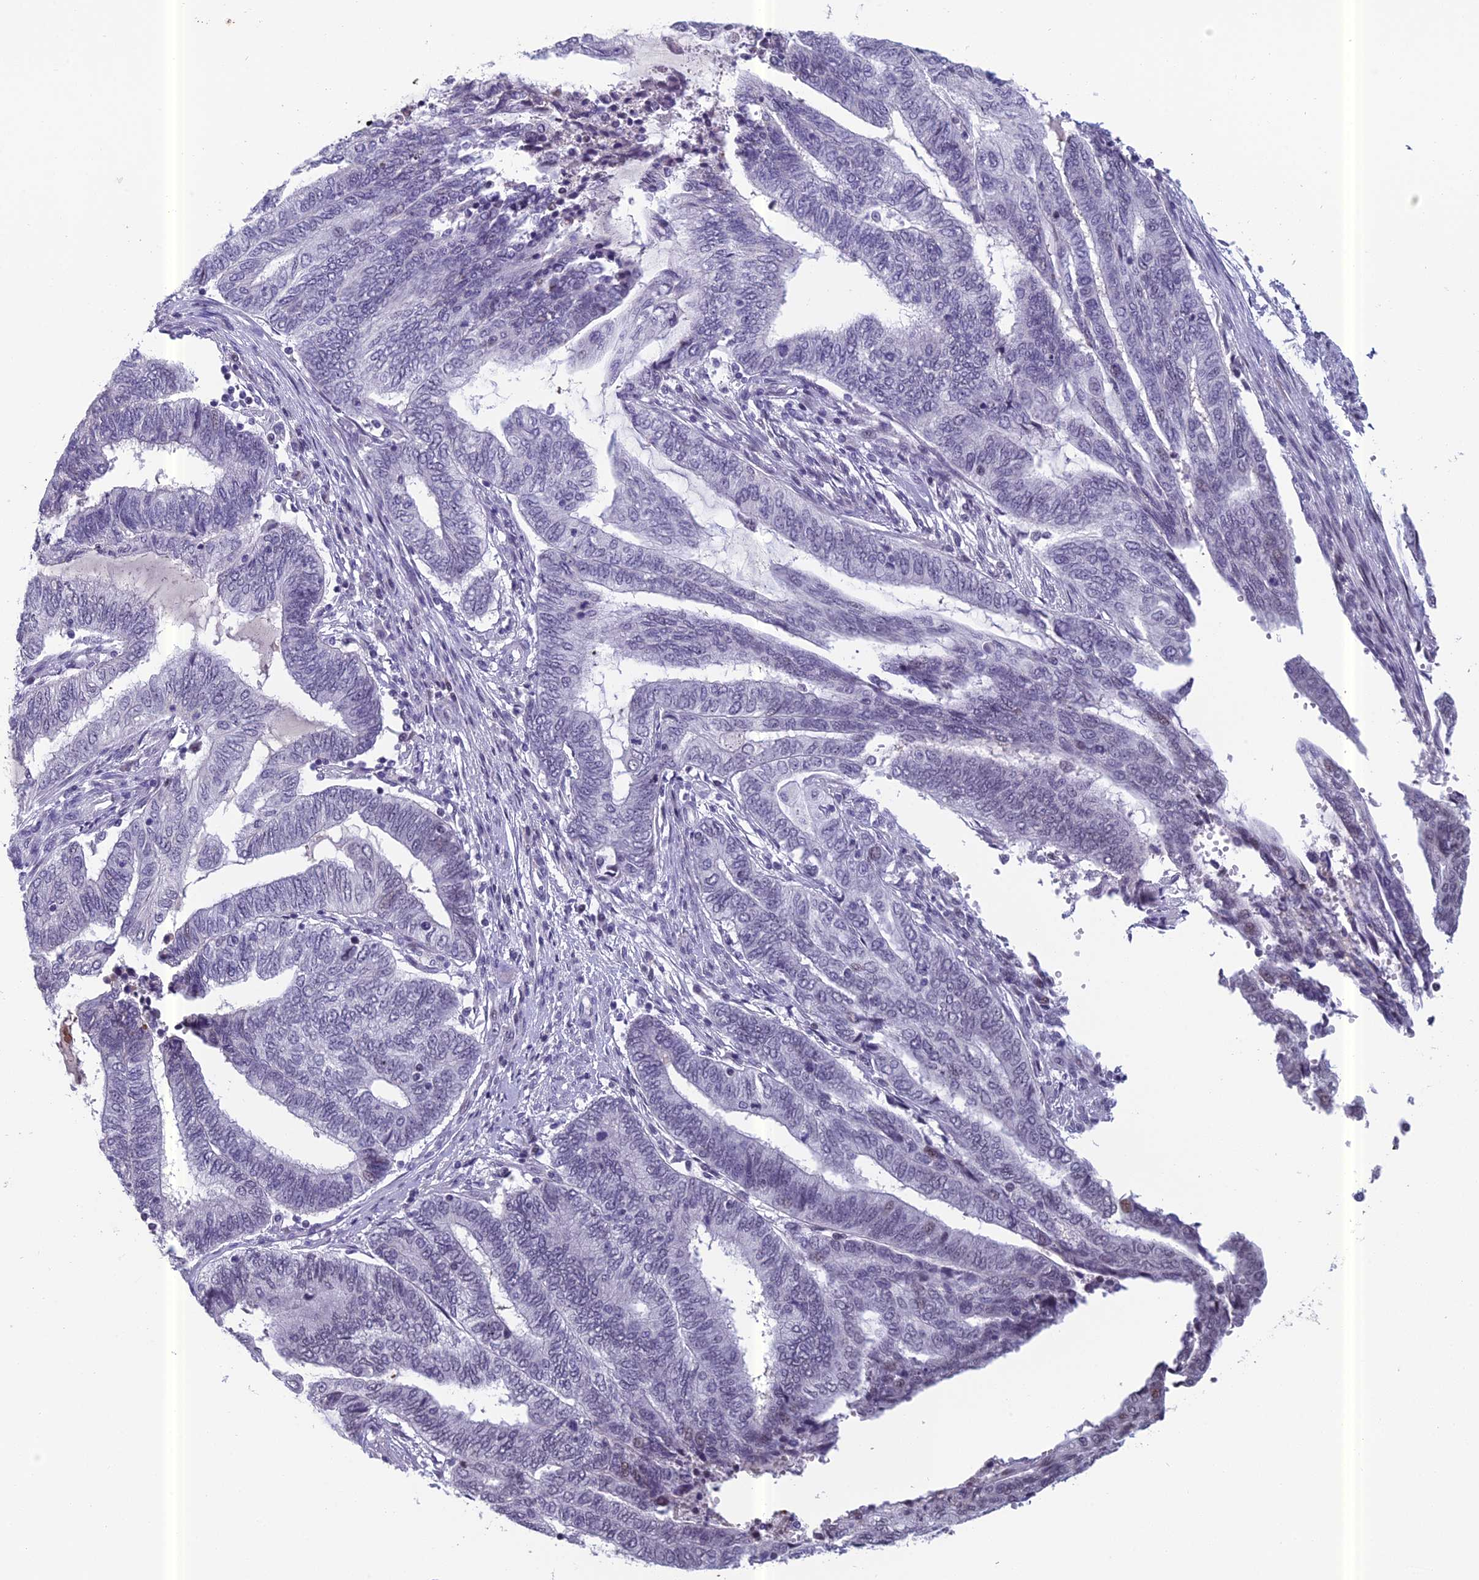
{"staining": {"intensity": "negative", "quantity": "none", "location": "none"}, "tissue": "endometrial cancer", "cell_type": "Tumor cells", "image_type": "cancer", "snomed": [{"axis": "morphology", "description": "Adenocarcinoma, NOS"}, {"axis": "topography", "description": "Uterus"}, {"axis": "topography", "description": "Endometrium"}], "caption": "Immunohistochemistry (IHC) photomicrograph of human adenocarcinoma (endometrial) stained for a protein (brown), which shows no positivity in tumor cells.", "gene": "RGS17", "patient": {"sex": "female", "age": 70}}